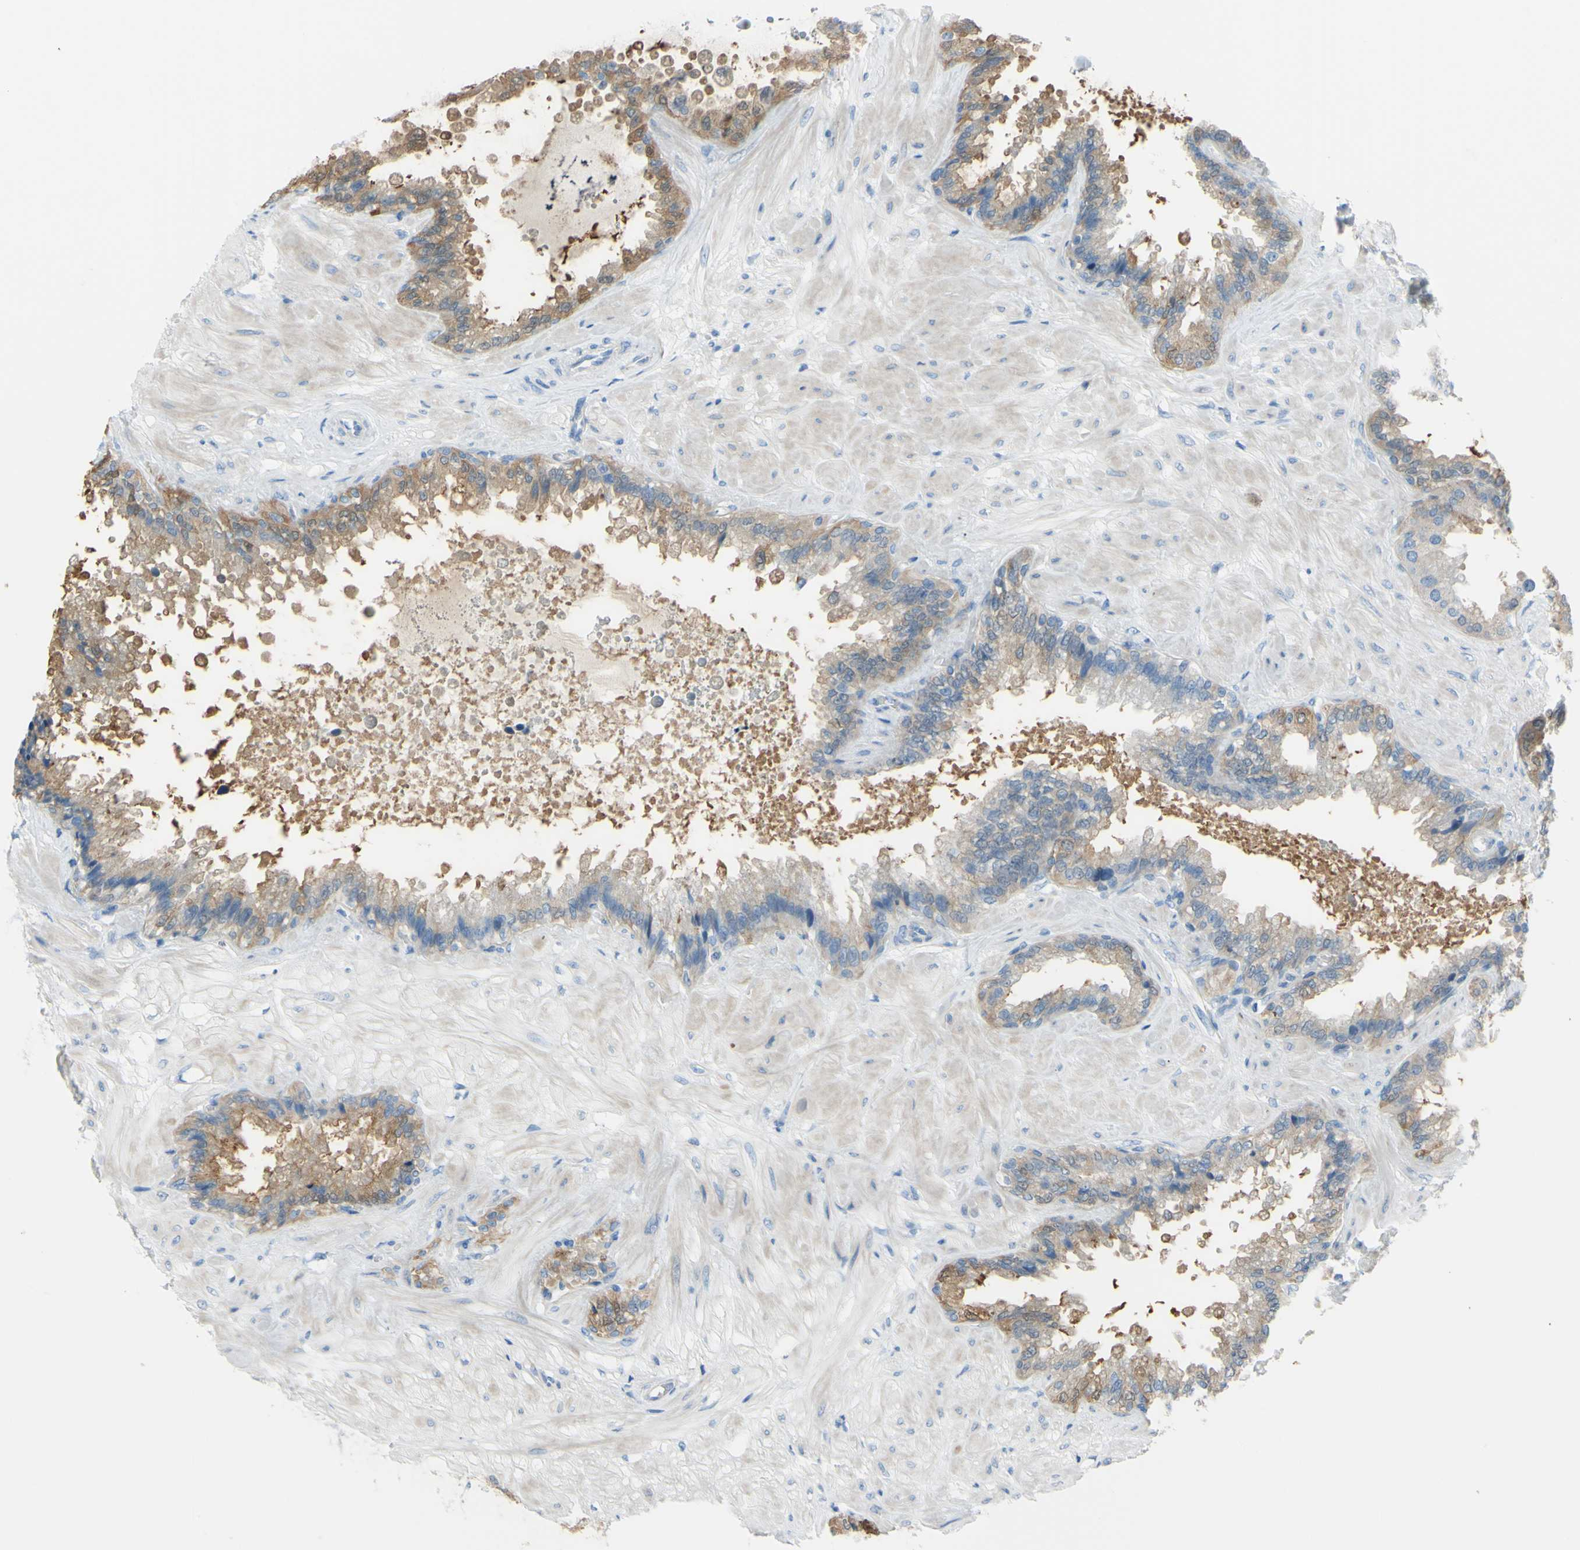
{"staining": {"intensity": "moderate", "quantity": ">75%", "location": "cytoplasmic/membranous"}, "tissue": "seminal vesicle", "cell_type": "Glandular cells", "image_type": "normal", "snomed": [{"axis": "morphology", "description": "Normal tissue, NOS"}, {"axis": "topography", "description": "Seminal veicle"}], "caption": "Protein expression analysis of normal seminal vesicle demonstrates moderate cytoplasmic/membranous expression in about >75% of glandular cells. (IHC, brightfield microscopy, high magnification).", "gene": "FRMD4B", "patient": {"sex": "male", "age": 46}}